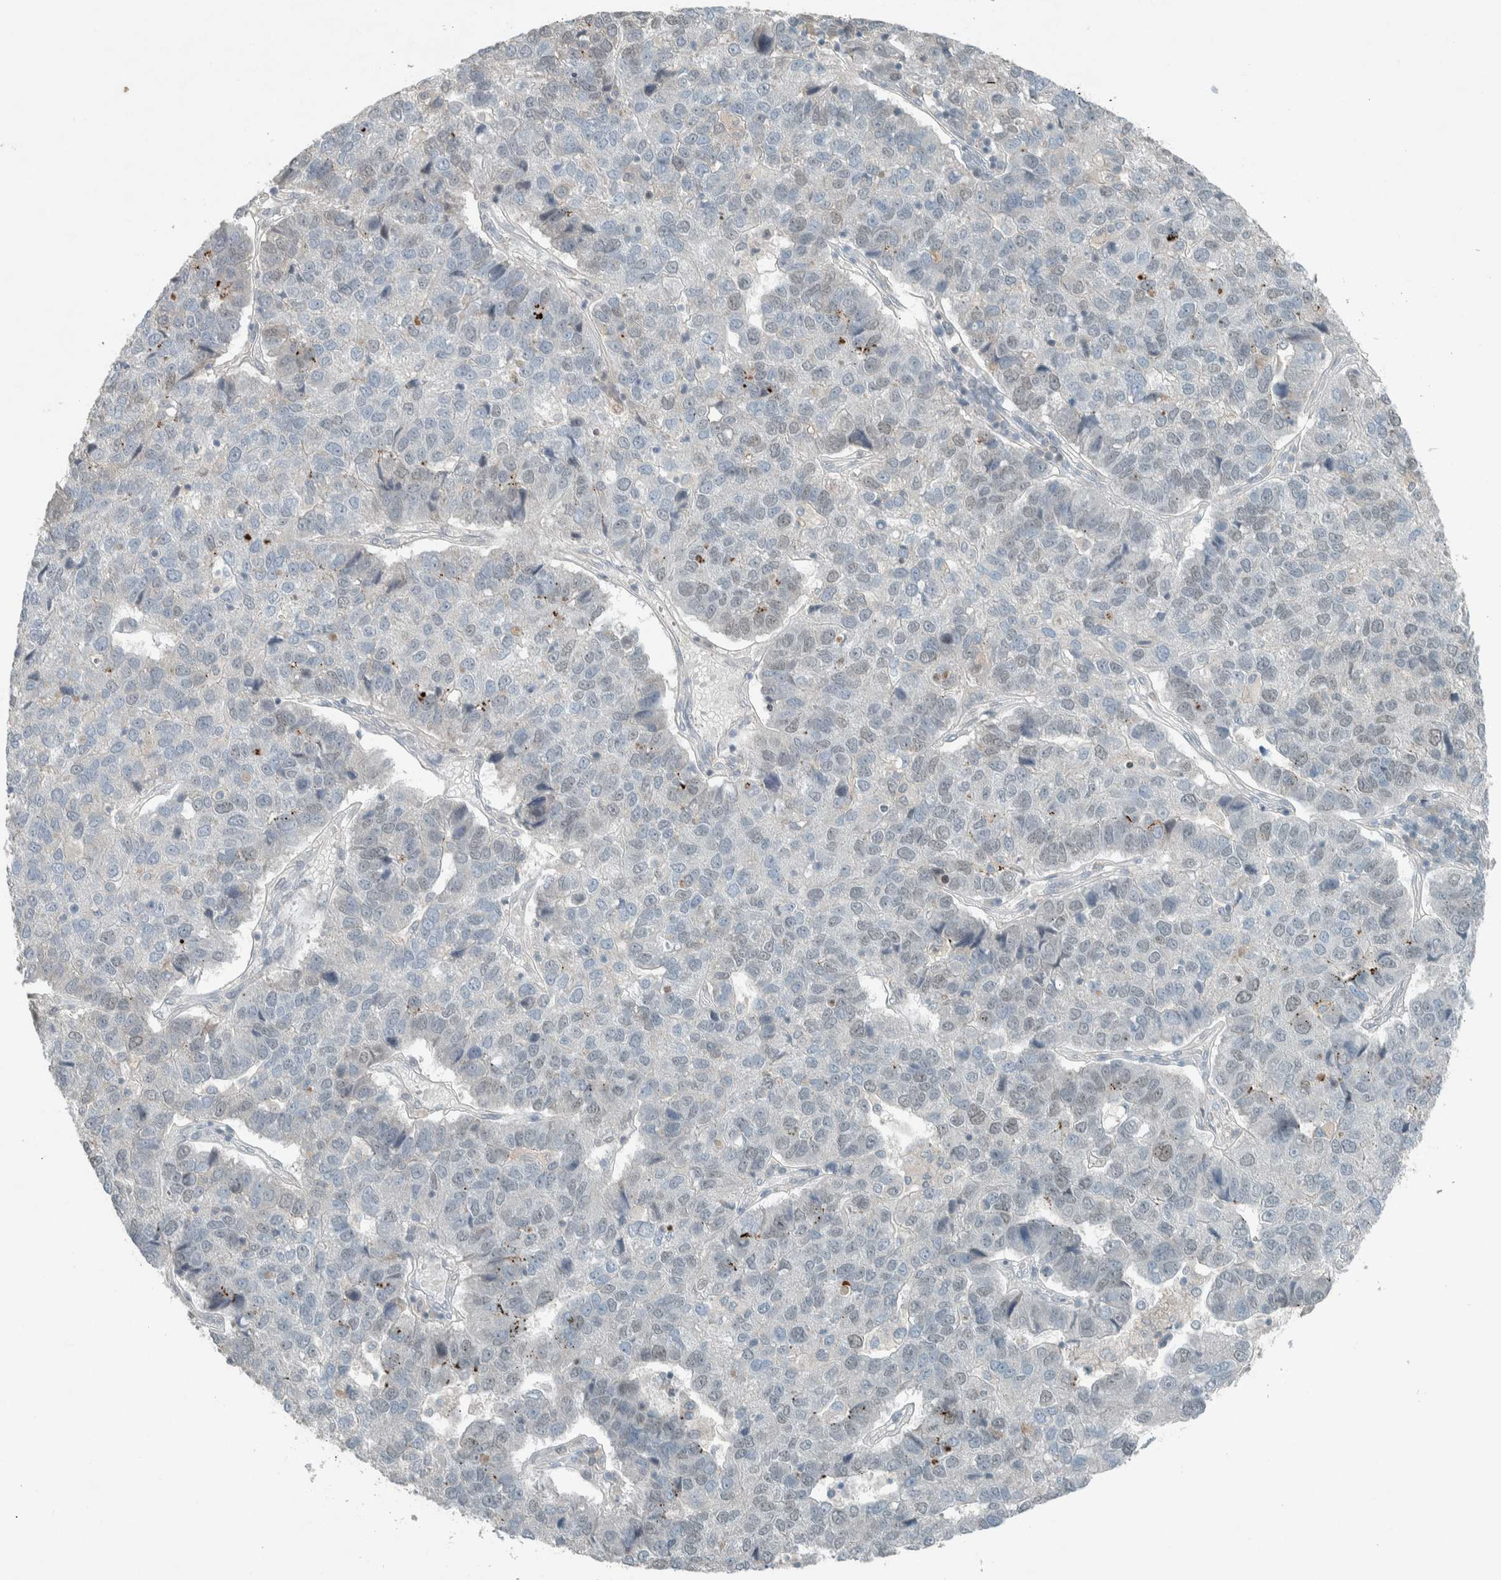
{"staining": {"intensity": "negative", "quantity": "none", "location": "none"}, "tissue": "pancreatic cancer", "cell_type": "Tumor cells", "image_type": "cancer", "snomed": [{"axis": "morphology", "description": "Adenocarcinoma, NOS"}, {"axis": "topography", "description": "Pancreas"}], "caption": "This is an immunohistochemistry (IHC) micrograph of pancreatic cancer. There is no staining in tumor cells.", "gene": "CERCAM", "patient": {"sex": "female", "age": 61}}